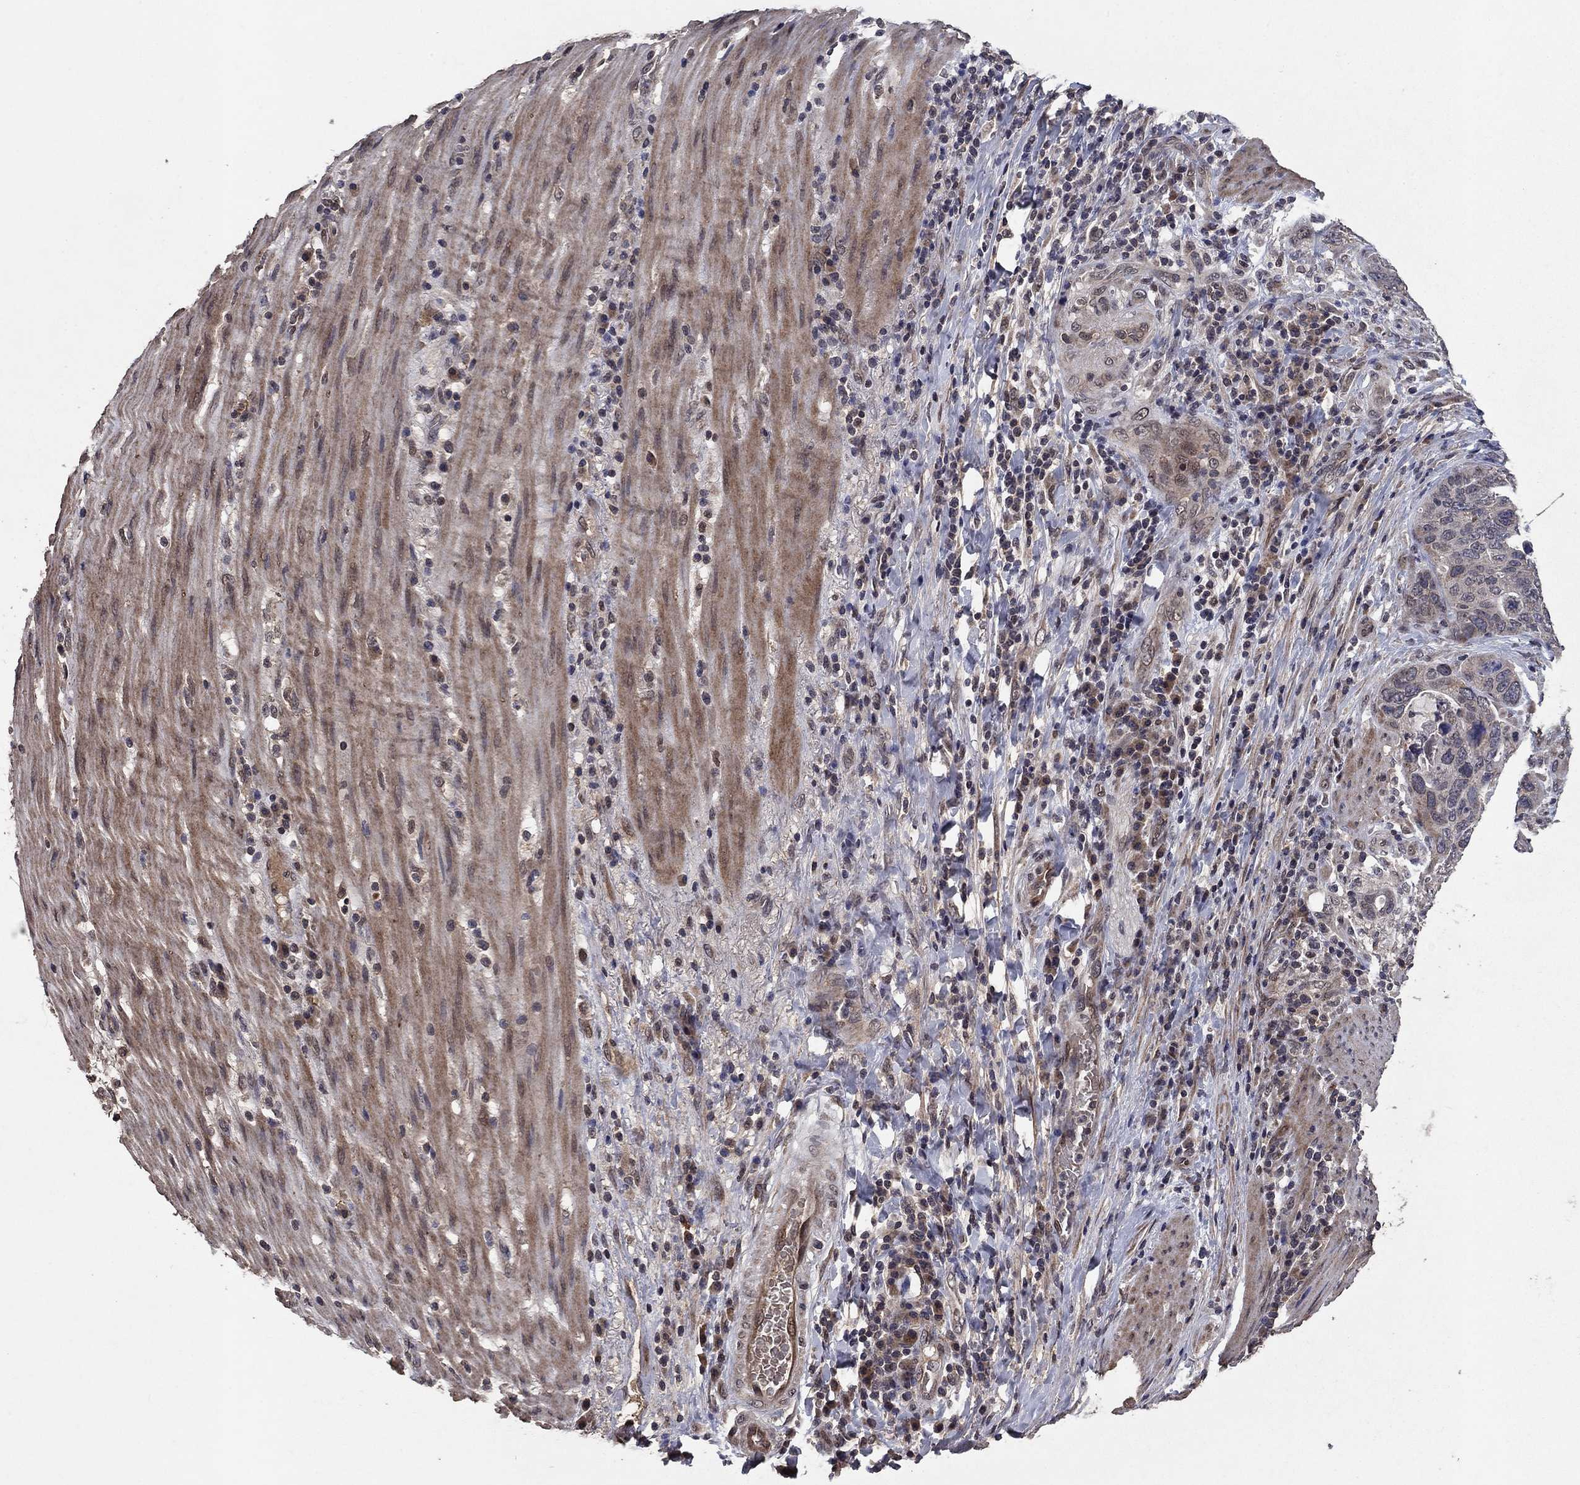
{"staining": {"intensity": "weak", "quantity": "25%-75%", "location": "cytoplasmic/membranous"}, "tissue": "stomach cancer", "cell_type": "Tumor cells", "image_type": "cancer", "snomed": [{"axis": "morphology", "description": "Adenocarcinoma, NOS"}, {"axis": "topography", "description": "Stomach"}], "caption": "Immunohistochemistry of stomach adenocarcinoma exhibits low levels of weak cytoplasmic/membranous positivity in approximately 25%-75% of tumor cells.", "gene": "DHRS1", "patient": {"sex": "male", "age": 54}}